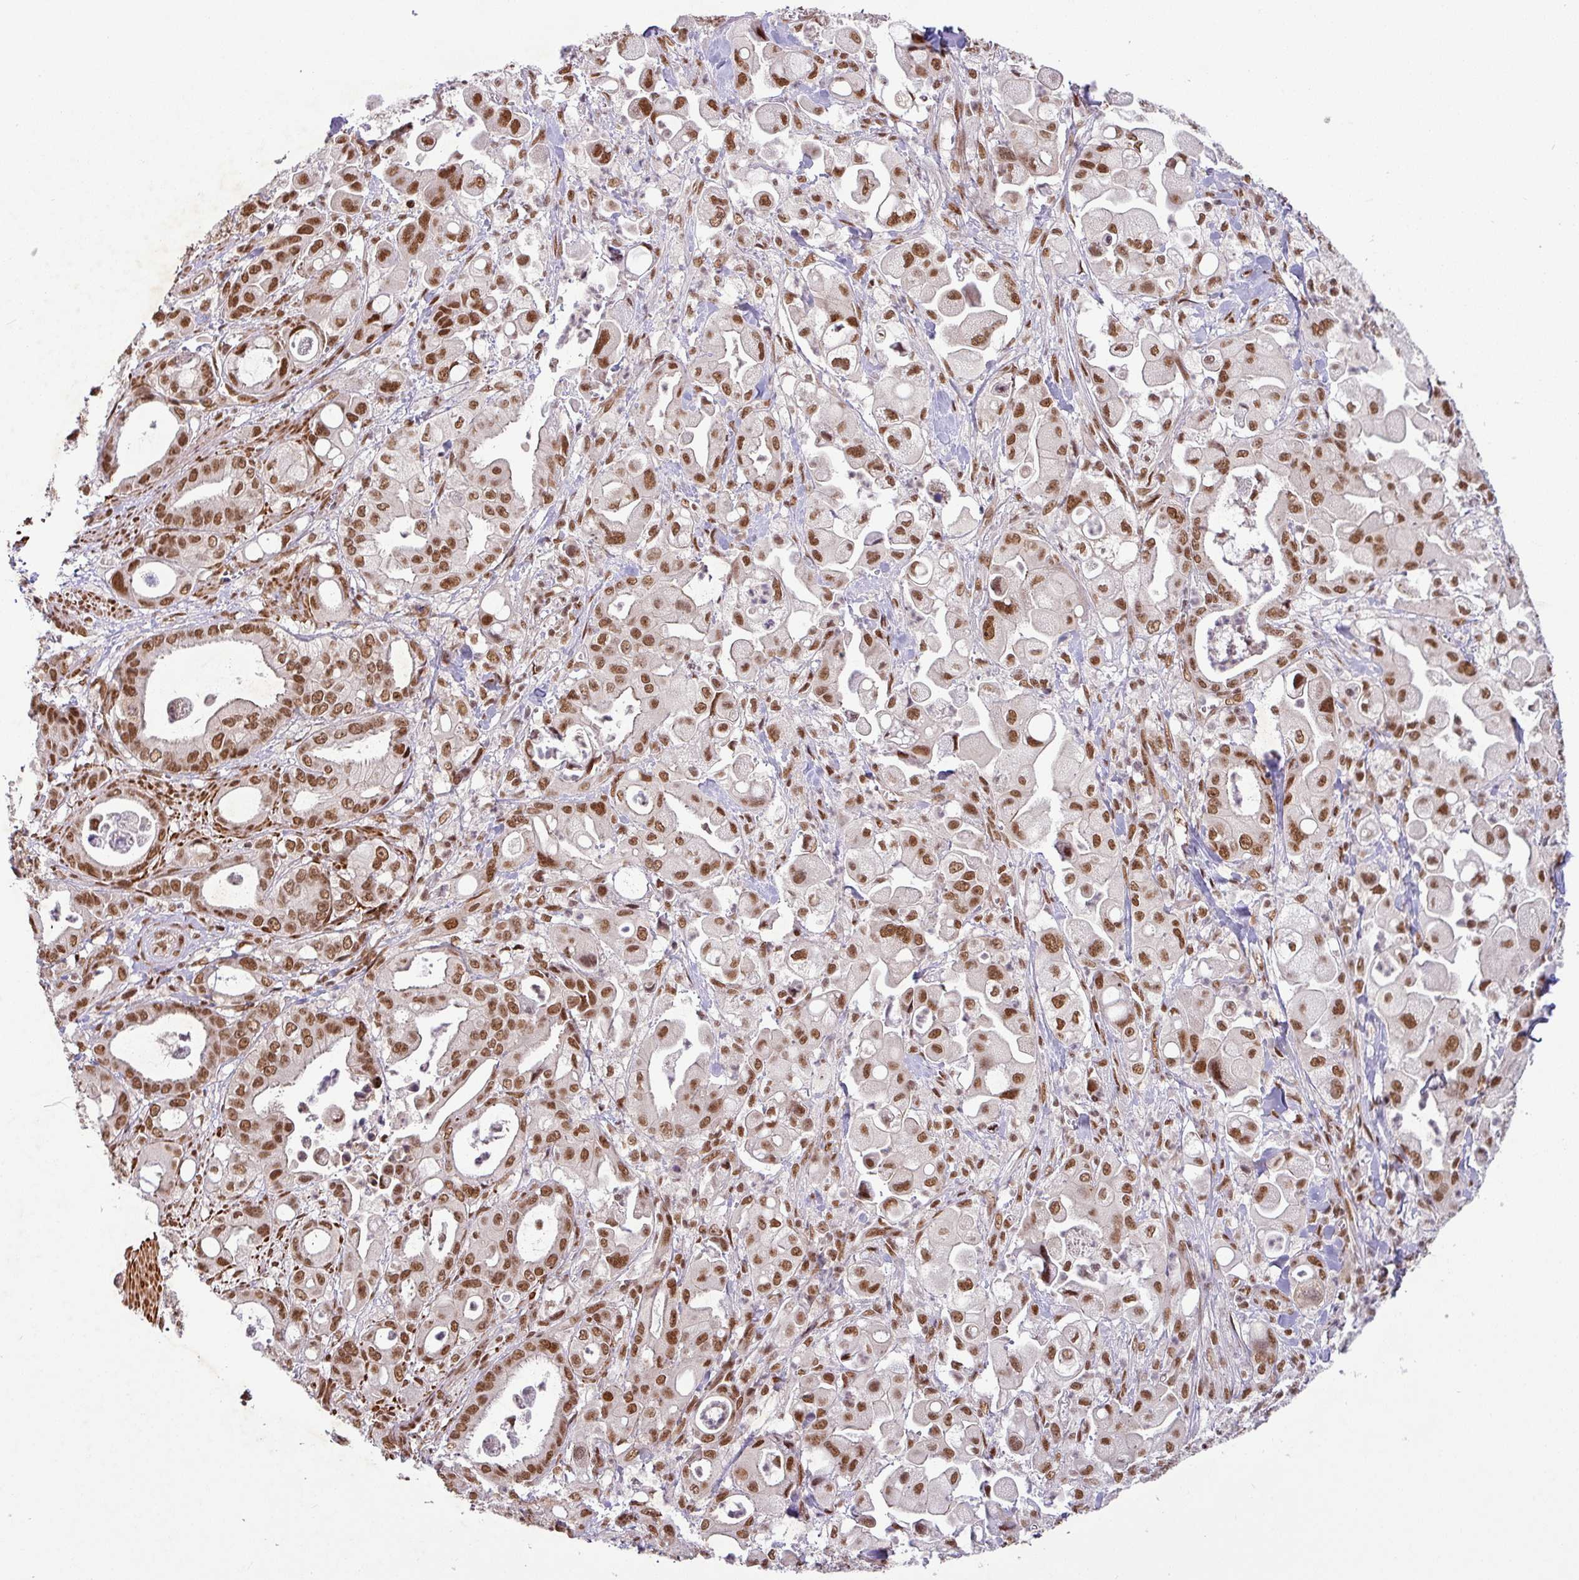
{"staining": {"intensity": "strong", "quantity": ">75%", "location": "nuclear"}, "tissue": "pancreatic cancer", "cell_type": "Tumor cells", "image_type": "cancer", "snomed": [{"axis": "morphology", "description": "Adenocarcinoma, NOS"}, {"axis": "topography", "description": "Pancreas"}], "caption": "A micrograph of pancreatic cancer stained for a protein shows strong nuclear brown staining in tumor cells.", "gene": "SRSF2", "patient": {"sex": "male", "age": 68}}